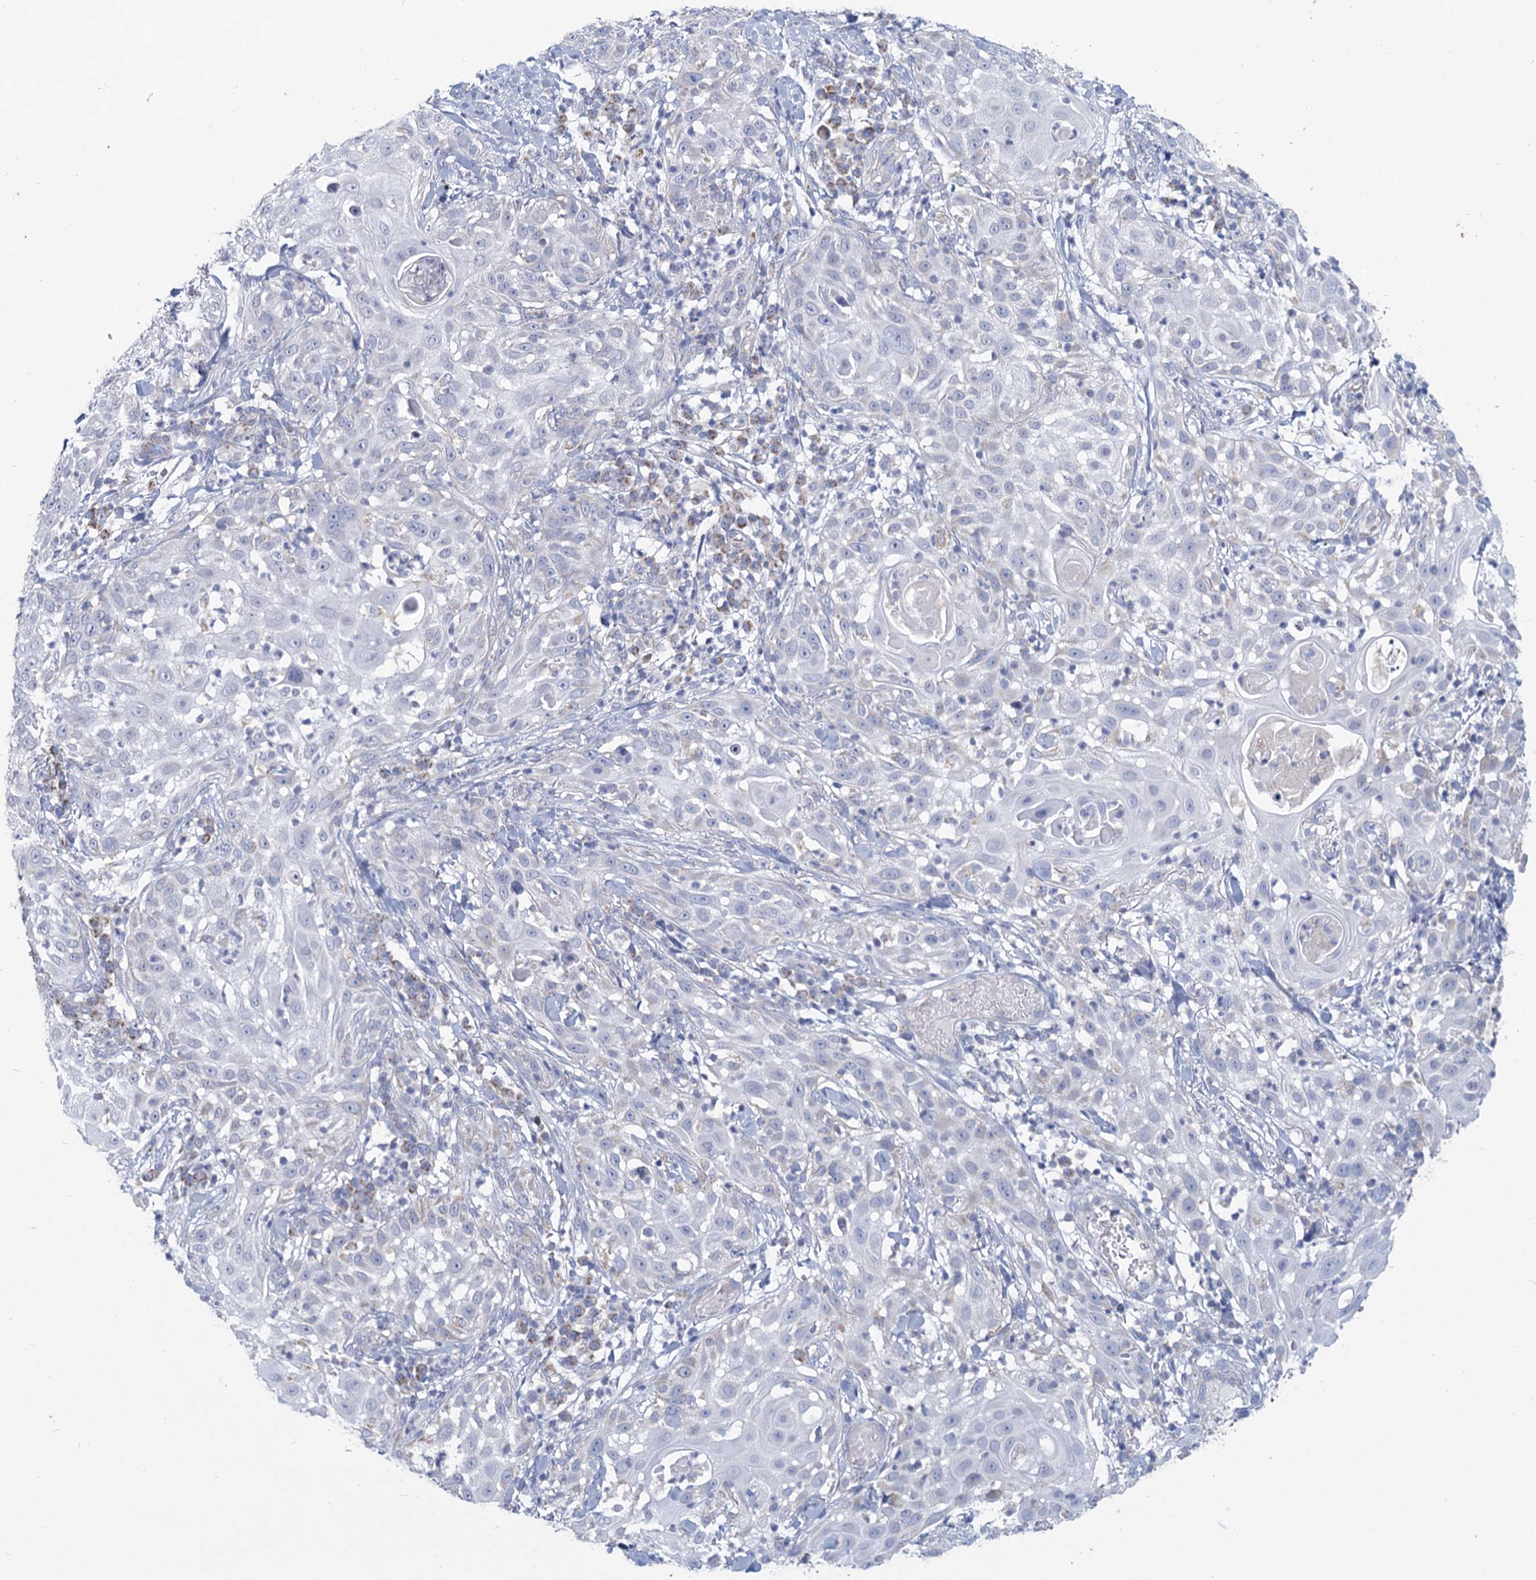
{"staining": {"intensity": "negative", "quantity": "none", "location": "none"}, "tissue": "skin cancer", "cell_type": "Tumor cells", "image_type": "cancer", "snomed": [{"axis": "morphology", "description": "Squamous cell carcinoma, NOS"}, {"axis": "topography", "description": "Skin"}], "caption": "High magnification brightfield microscopy of skin cancer (squamous cell carcinoma) stained with DAB (3,3'-diaminobenzidine) (brown) and counterstained with hematoxylin (blue): tumor cells show no significant staining.", "gene": "NDUFC2", "patient": {"sex": "female", "age": 44}}